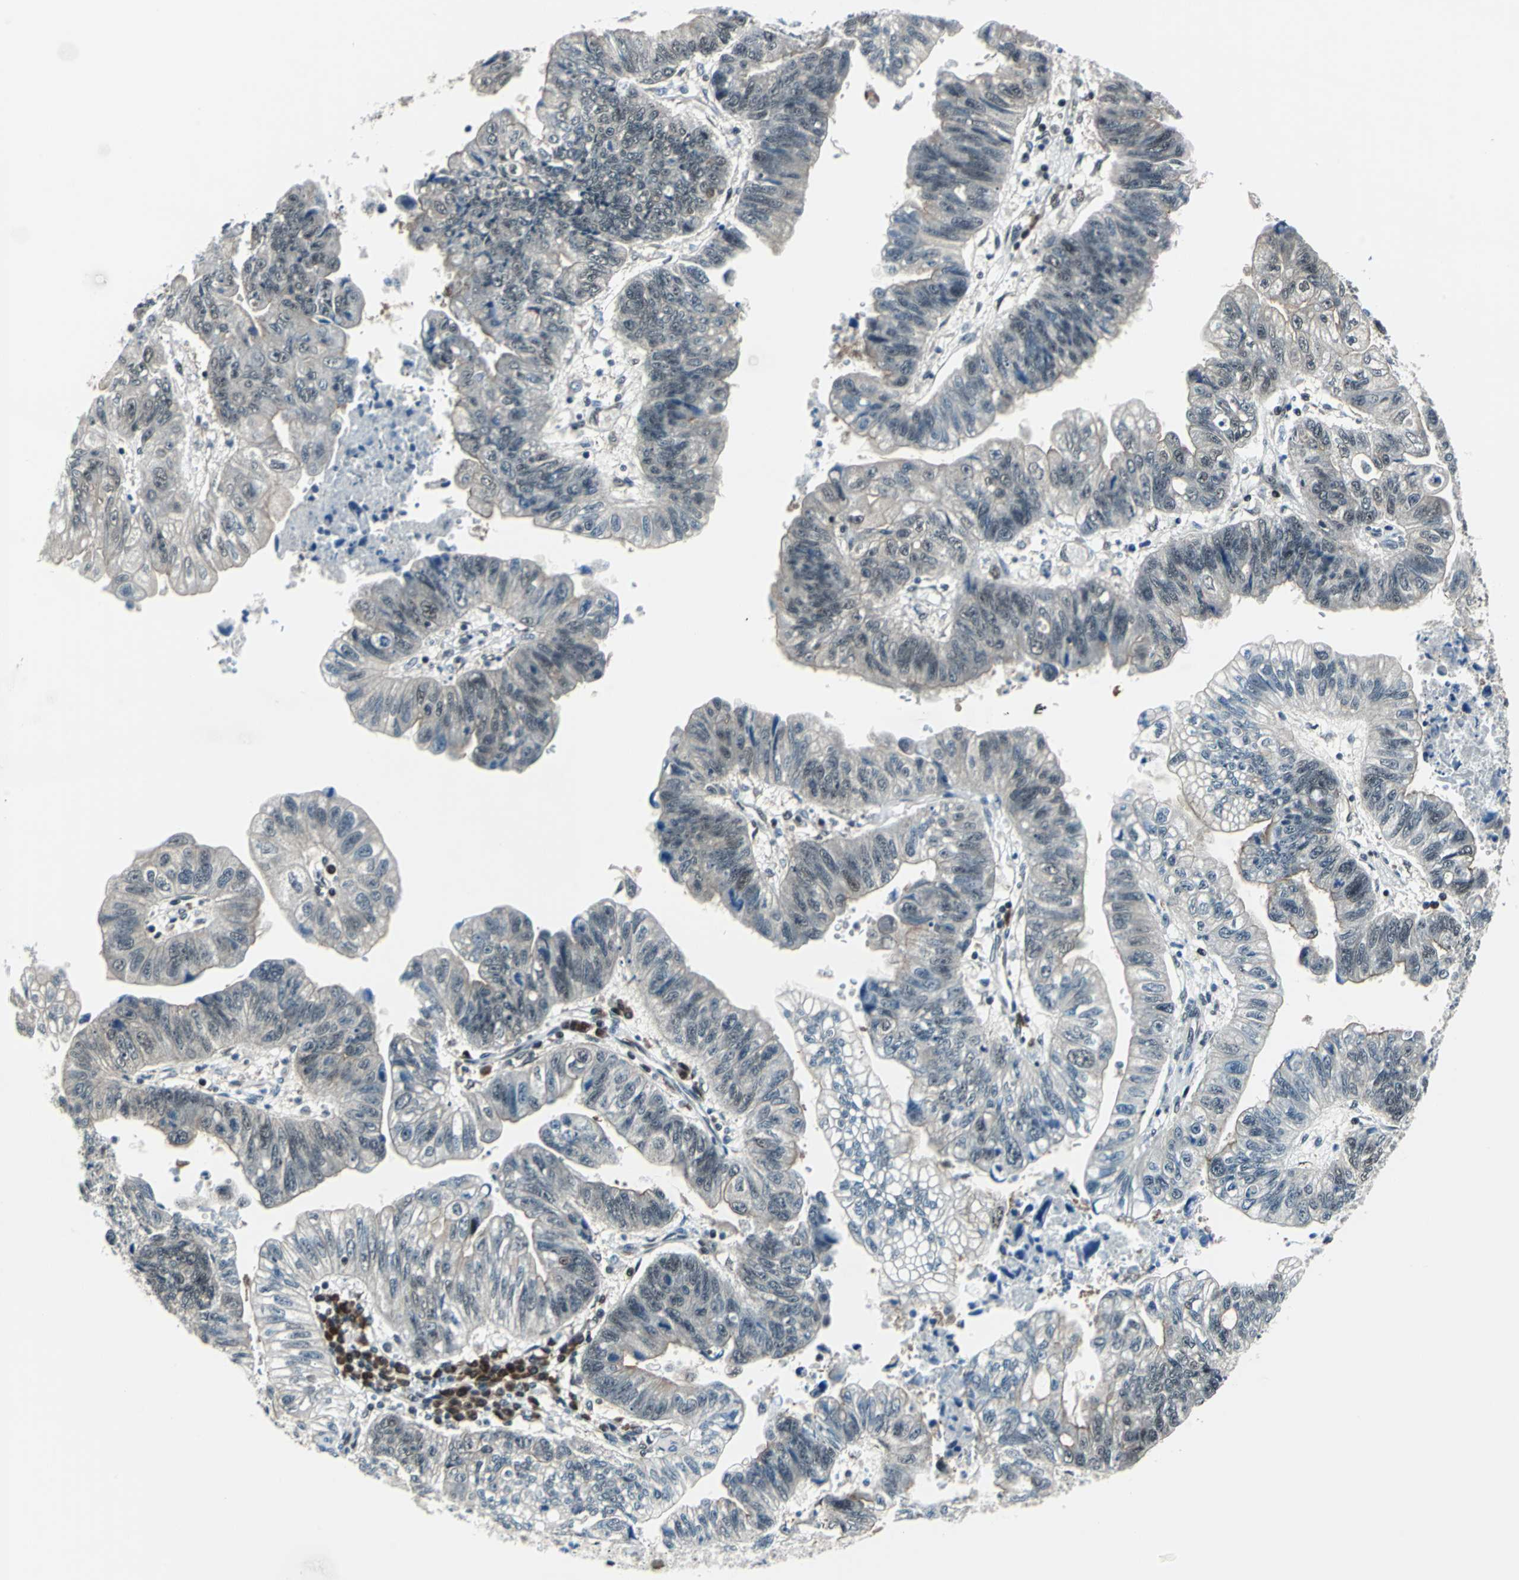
{"staining": {"intensity": "weak", "quantity": "<25%", "location": "cytoplasmic/membranous"}, "tissue": "stomach cancer", "cell_type": "Tumor cells", "image_type": "cancer", "snomed": [{"axis": "morphology", "description": "Adenocarcinoma, NOS"}, {"axis": "topography", "description": "Stomach"}], "caption": "The image exhibits no significant positivity in tumor cells of stomach adenocarcinoma.", "gene": "POLR3K", "patient": {"sex": "male", "age": 59}}